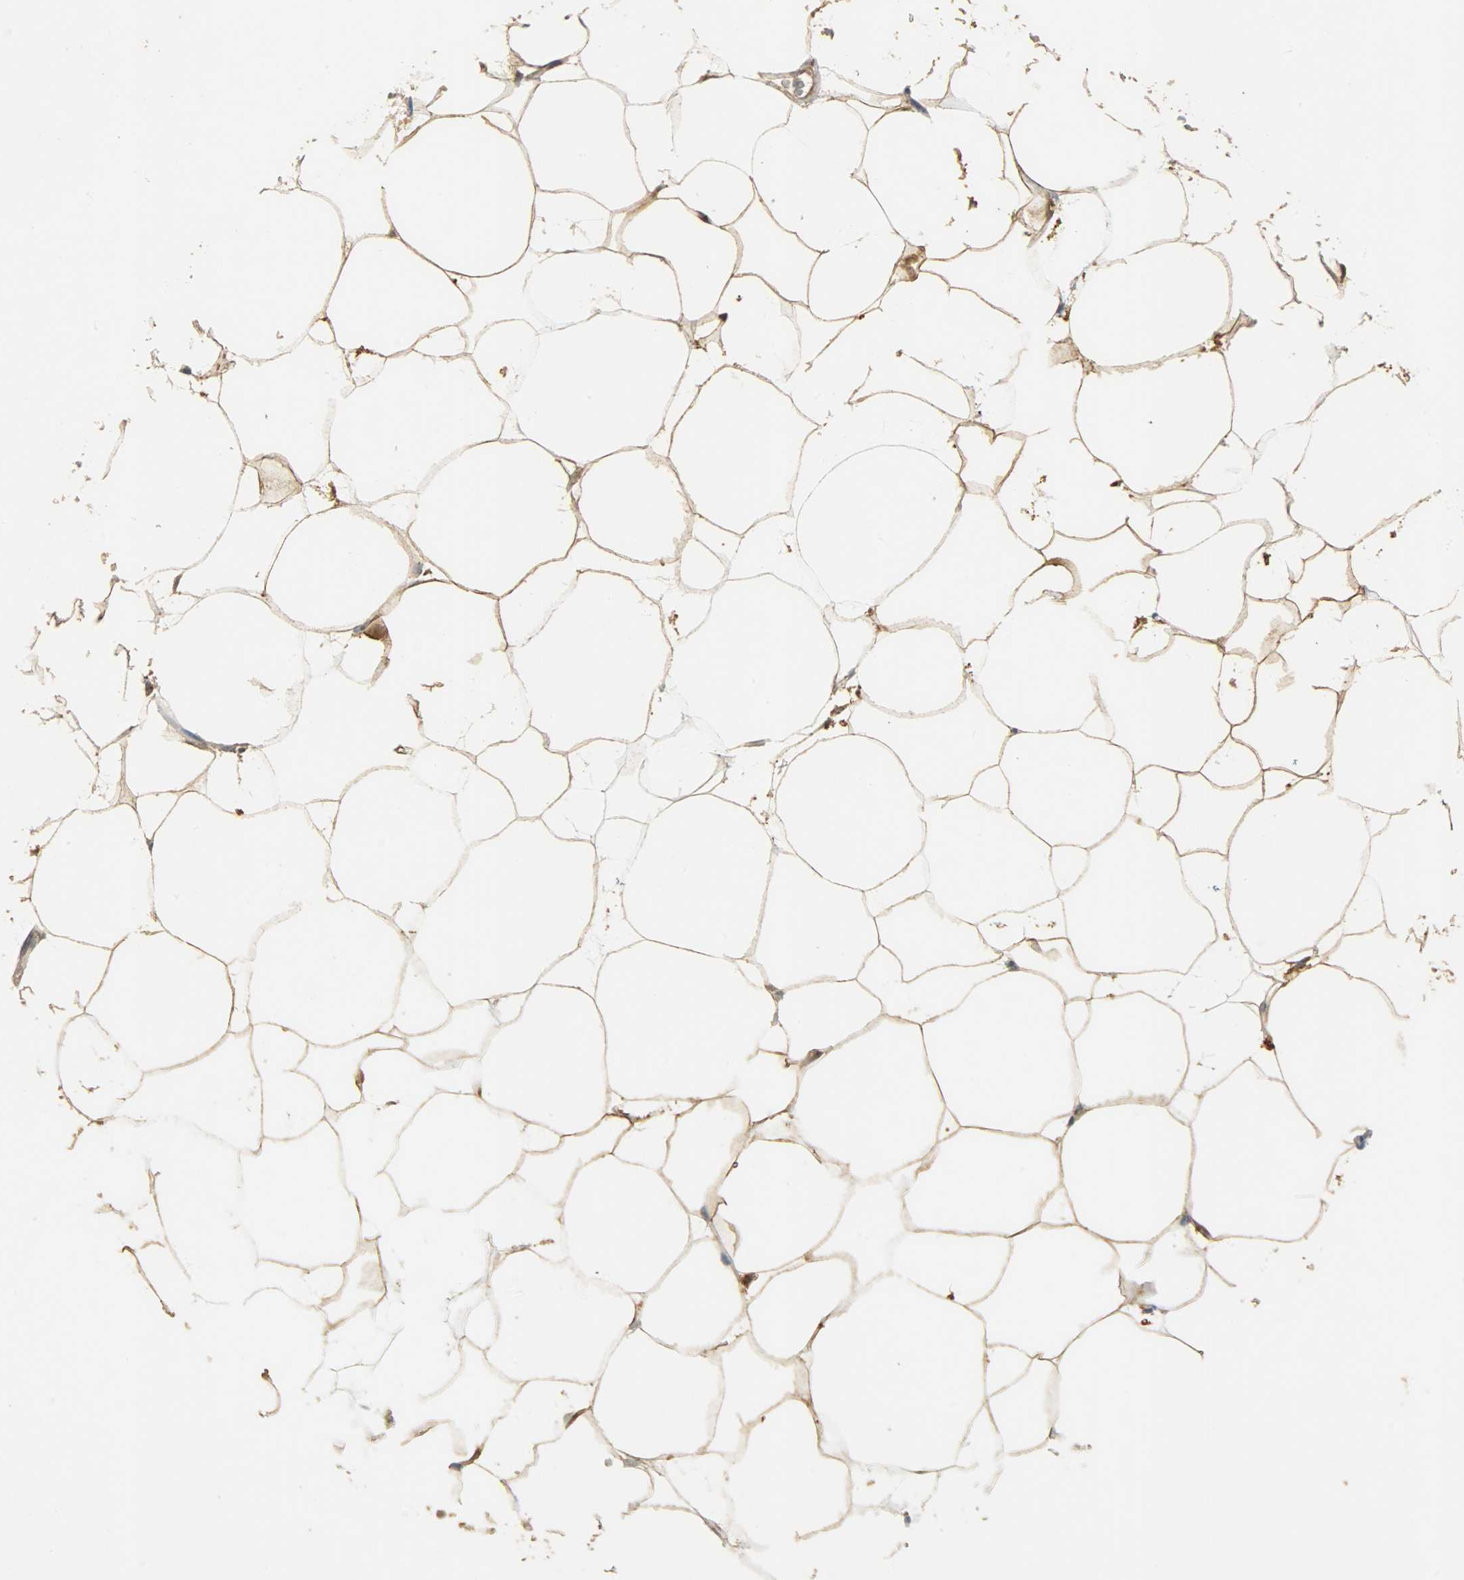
{"staining": {"intensity": "moderate", "quantity": "<25%", "location": "cytoplasmic/membranous"}, "tissue": "adipose tissue", "cell_type": "Adipocytes", "image_type": "normal", "snomed": [{"axis": "morphology", "description": "Normal tissue, NOS"}, {"axis": "morphology", "description": "Duct carcinoma"}, {"axis": "topography", "description": "Breast"}, {"axis": "topography", "description": "Adipose tissue"}], "caption": "Immunohistochemistry (IHC) (DAB) staining of benign adipose tissue displays moderate cytoplasmic/membranous protein staining in approximately <25% of adipocytes. (Brightfield microscopy of DAB IHC at high magnification).", "gene": "C1orf198", "patient": {"sex": "female", "age": 37}}